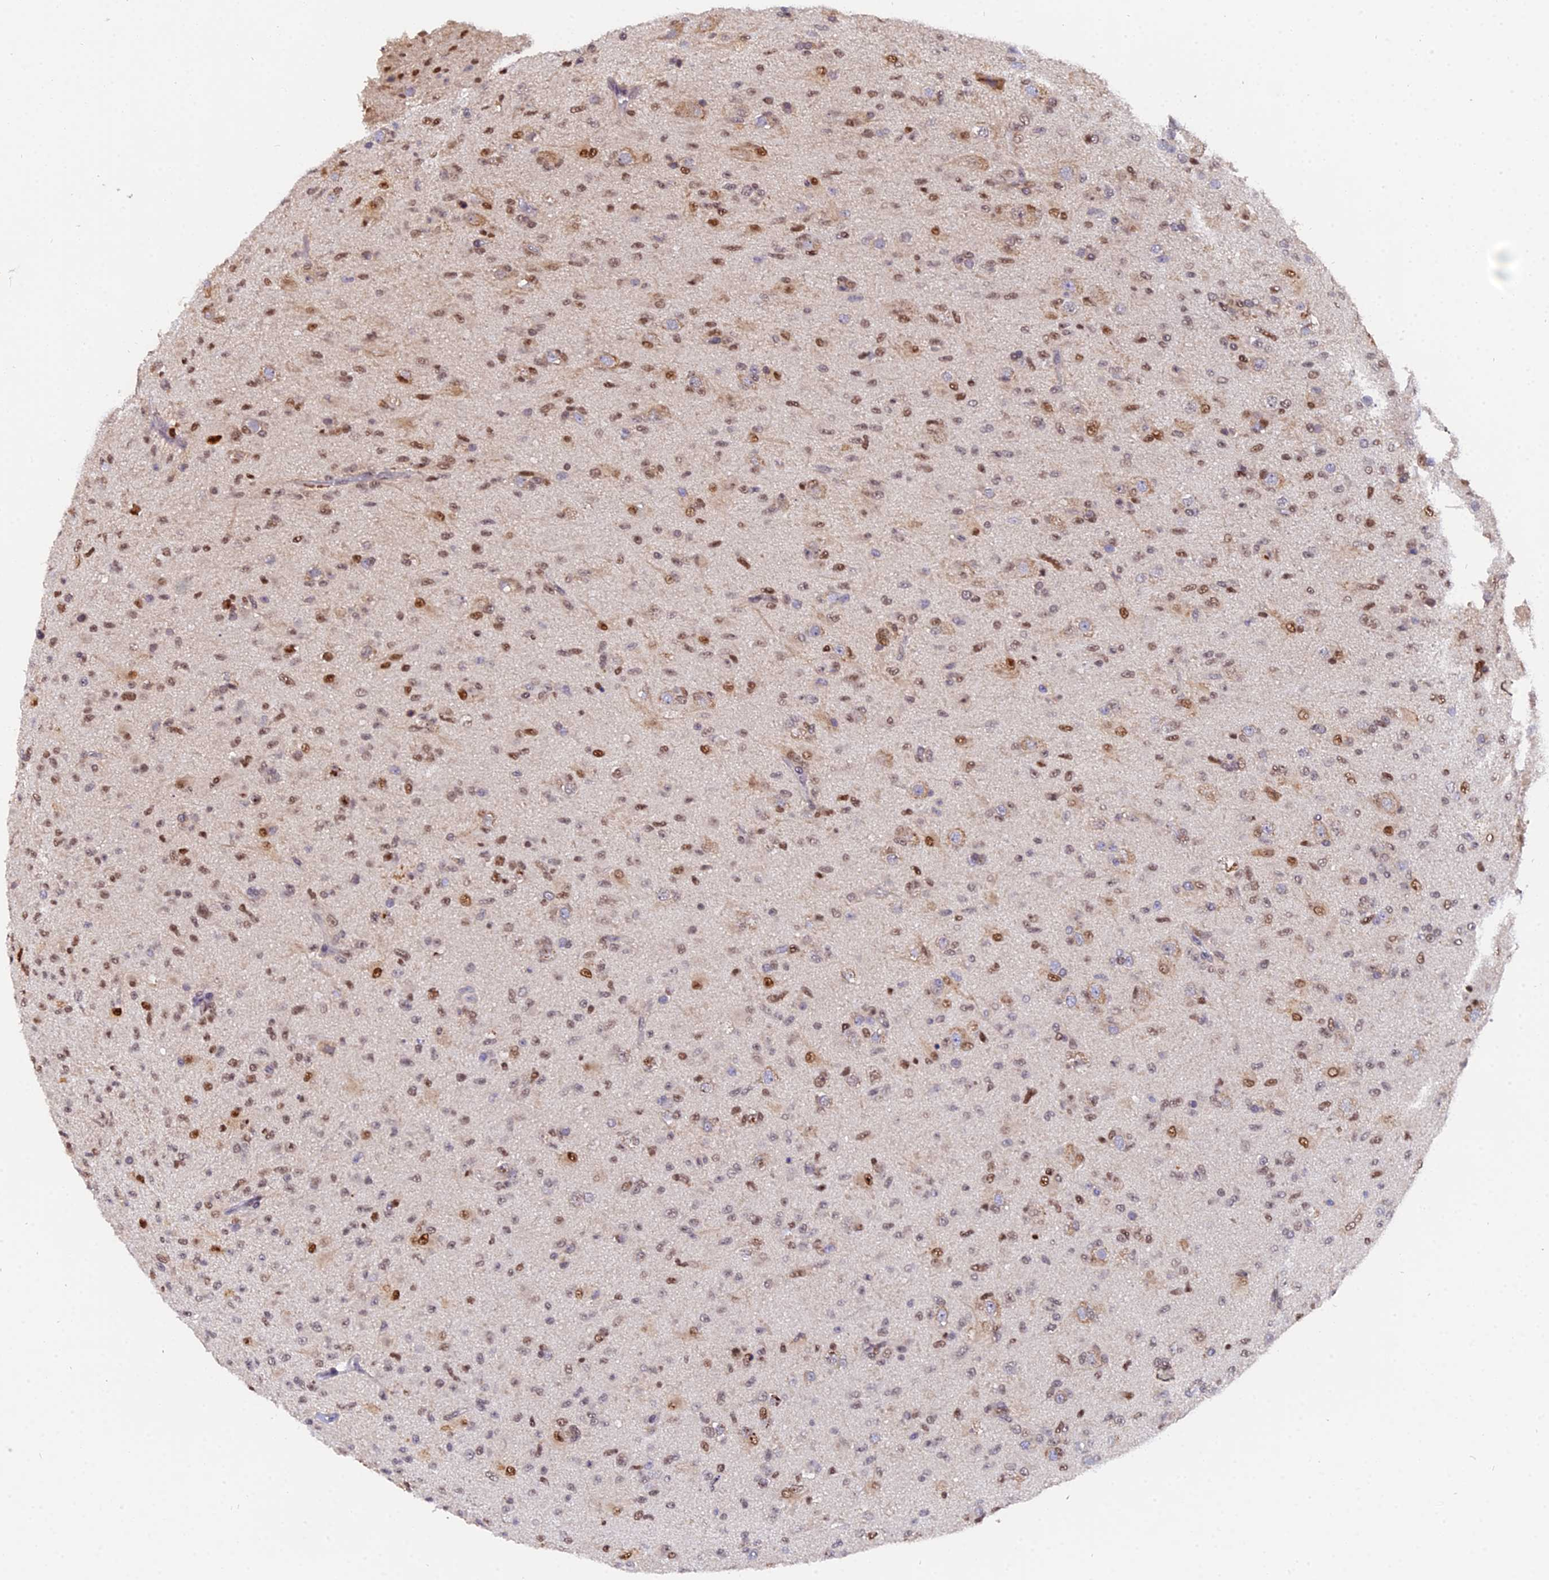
{"staining": {"intensity": "moderate", "quantity": "25%-75%", "location": "nuclear"}, "tissue": "glioma", "cell_type": "Tumor cells", "image_type": "cancer", "snomed": [{"axis": "morphology", "description": "Glioma, malignant, Low grade"}, {"axis": "topography", "description": "Brain"}], "caption": "High-magnification brightfield microscopy of glioma stained with DAB (3,3'-diaminobenzidine) (brown) and counterstained with hematoxylin (blue). tumor cells exhibit moderate nuclear staining is appreciated in about25%-75% of cells.", "gene": "FAM118B", "patient": {"sex": "male", "age": 65}}